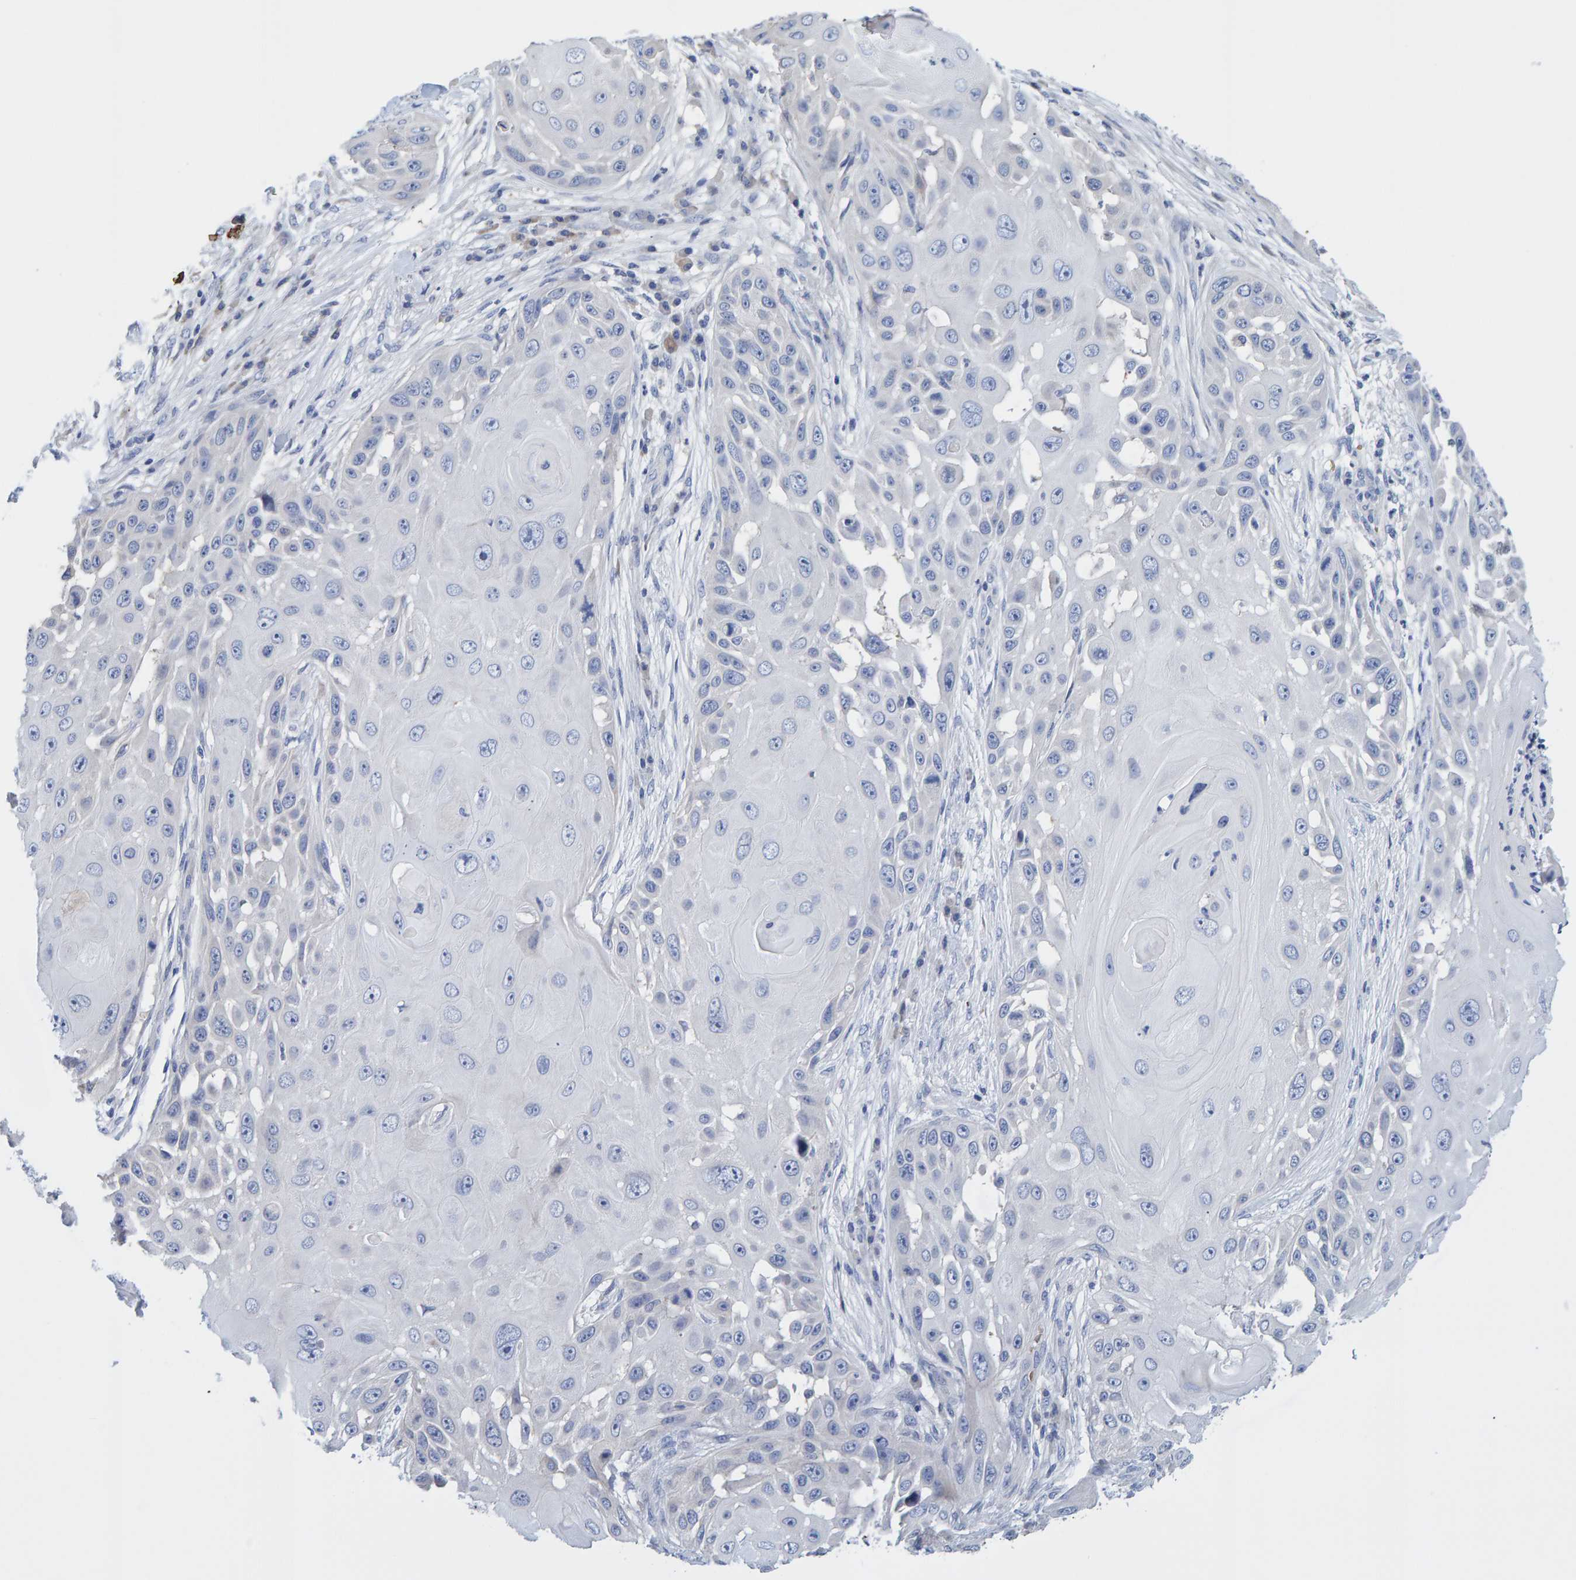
{"staining": {"intensity": "negative", "quantity": "none", "location": "none"}, "tissue": "skin cancer", "cell_type": "Tumor cells", "image_type": "cancer", "snomed": [{"axis": "morphology", "description": "Squamous cell carcinoma, NOS"}, {"axis": "topography", "description": "Skin"}], "caption": "Immunohistochemical staining of human skin squamous cell carcinoma displays no significant positivity in tumor cells. The staining was performed using DAB to visualize the protein expression in brown, while the nuclei were stained in blue with hematoxylin (Magnification: 20x).", "gene": "VPS9D1", "patient": {"sex": "female", "age": 44}}